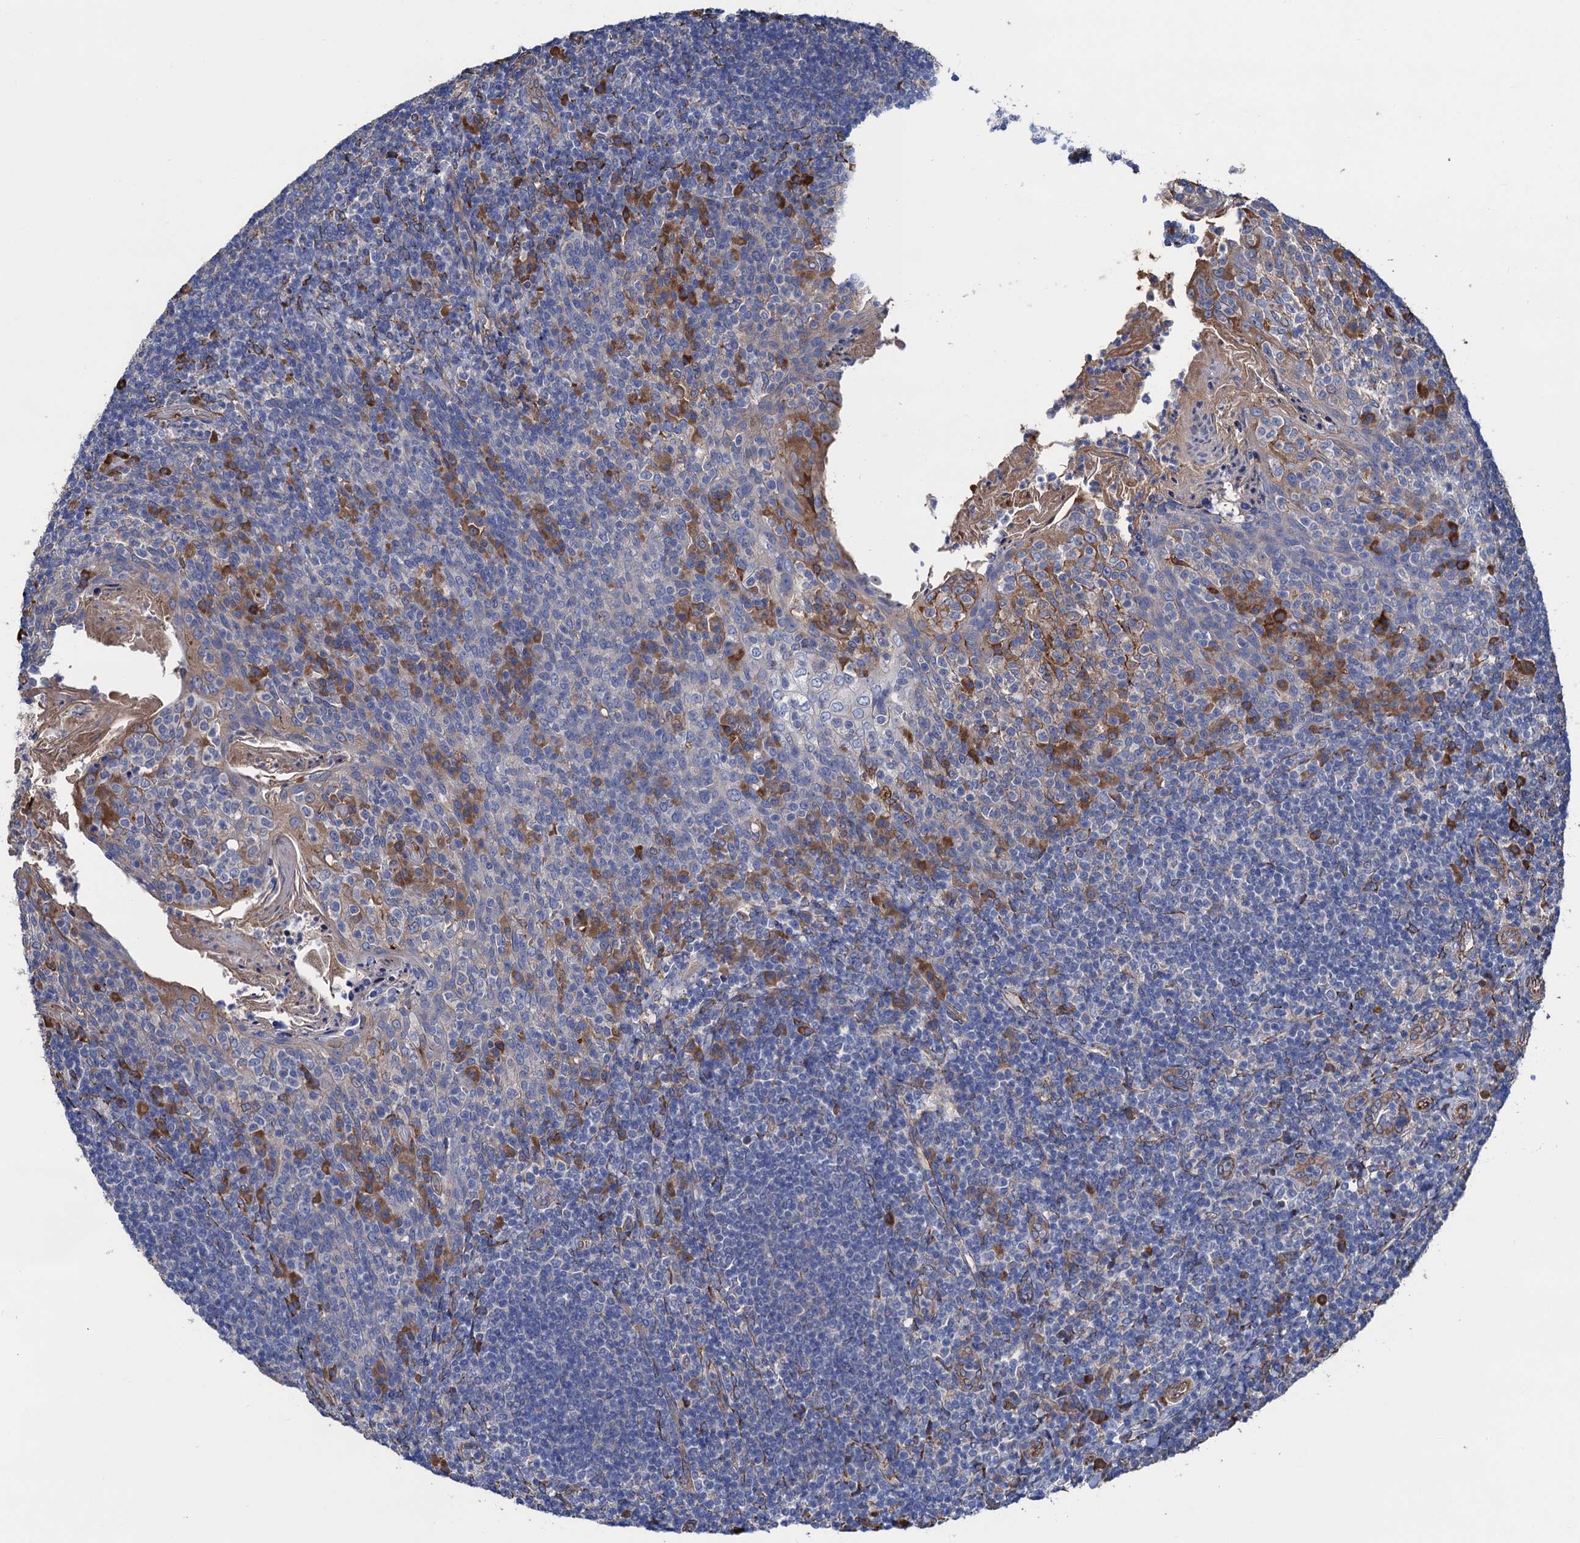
{"staining": {"intensity": "moderate", "quantity": "<25%", "location": "cytoplasmic/membranous"}, "tissue": "tonsil", "cell_type": "Germinal center cells", "image_type": "normal", "snomed": [{"axis": "morphology", "description": "Normal tissue, NOS"}, {"axis": "topography", "description": "Tonsil"}], "caption": "This micrograph shows normal tonsil stained with immunohistochemistry (IHC) to label a protein in brown. The cytoplasmic/membranous of germinal center cells show moderate positivity for the protein. Nuclei are counter-stained blue.", "gene": "CNNM1", "patient": {"sex": "female", "age": 10}}